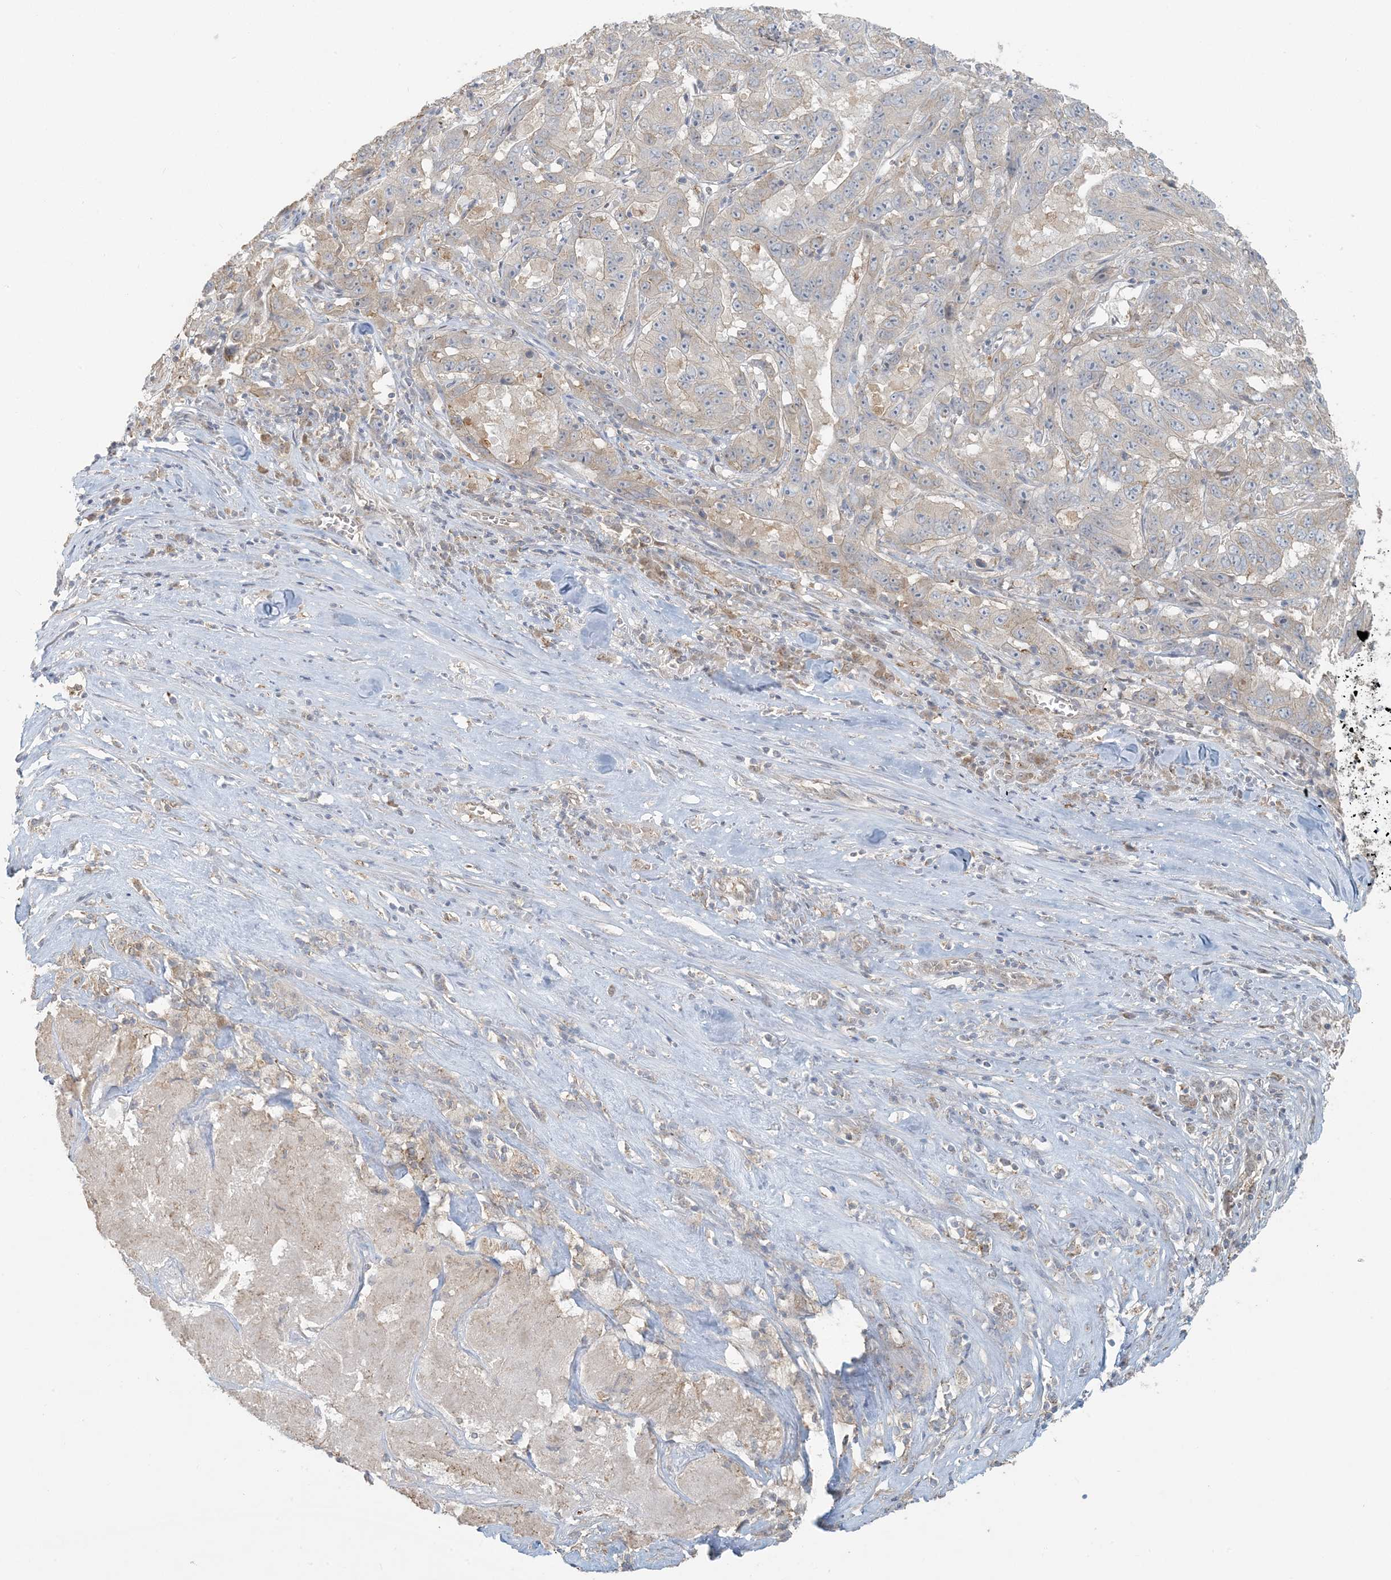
{"staining": {"intensity": "weak", "quantity": "<25%", "location": "cytoplasmic/membranous"}, "tissue": "pancreatic cancer", "cell_type": "Tumor cells", "image_type": "cancer", "snomed": [{"axis": "morphology", "description": "Adenocarcinoma, NOS"}, {"axis": "topography", "description": "Pancreas"}], "caption": "IHC image of human pancreatic cancer (adenocarcinoma) stained for a protein (brown), which reveals no positivity in tumor cells.", "gene": "HACL1", "patient": {"sex": "male", "age": 63}}